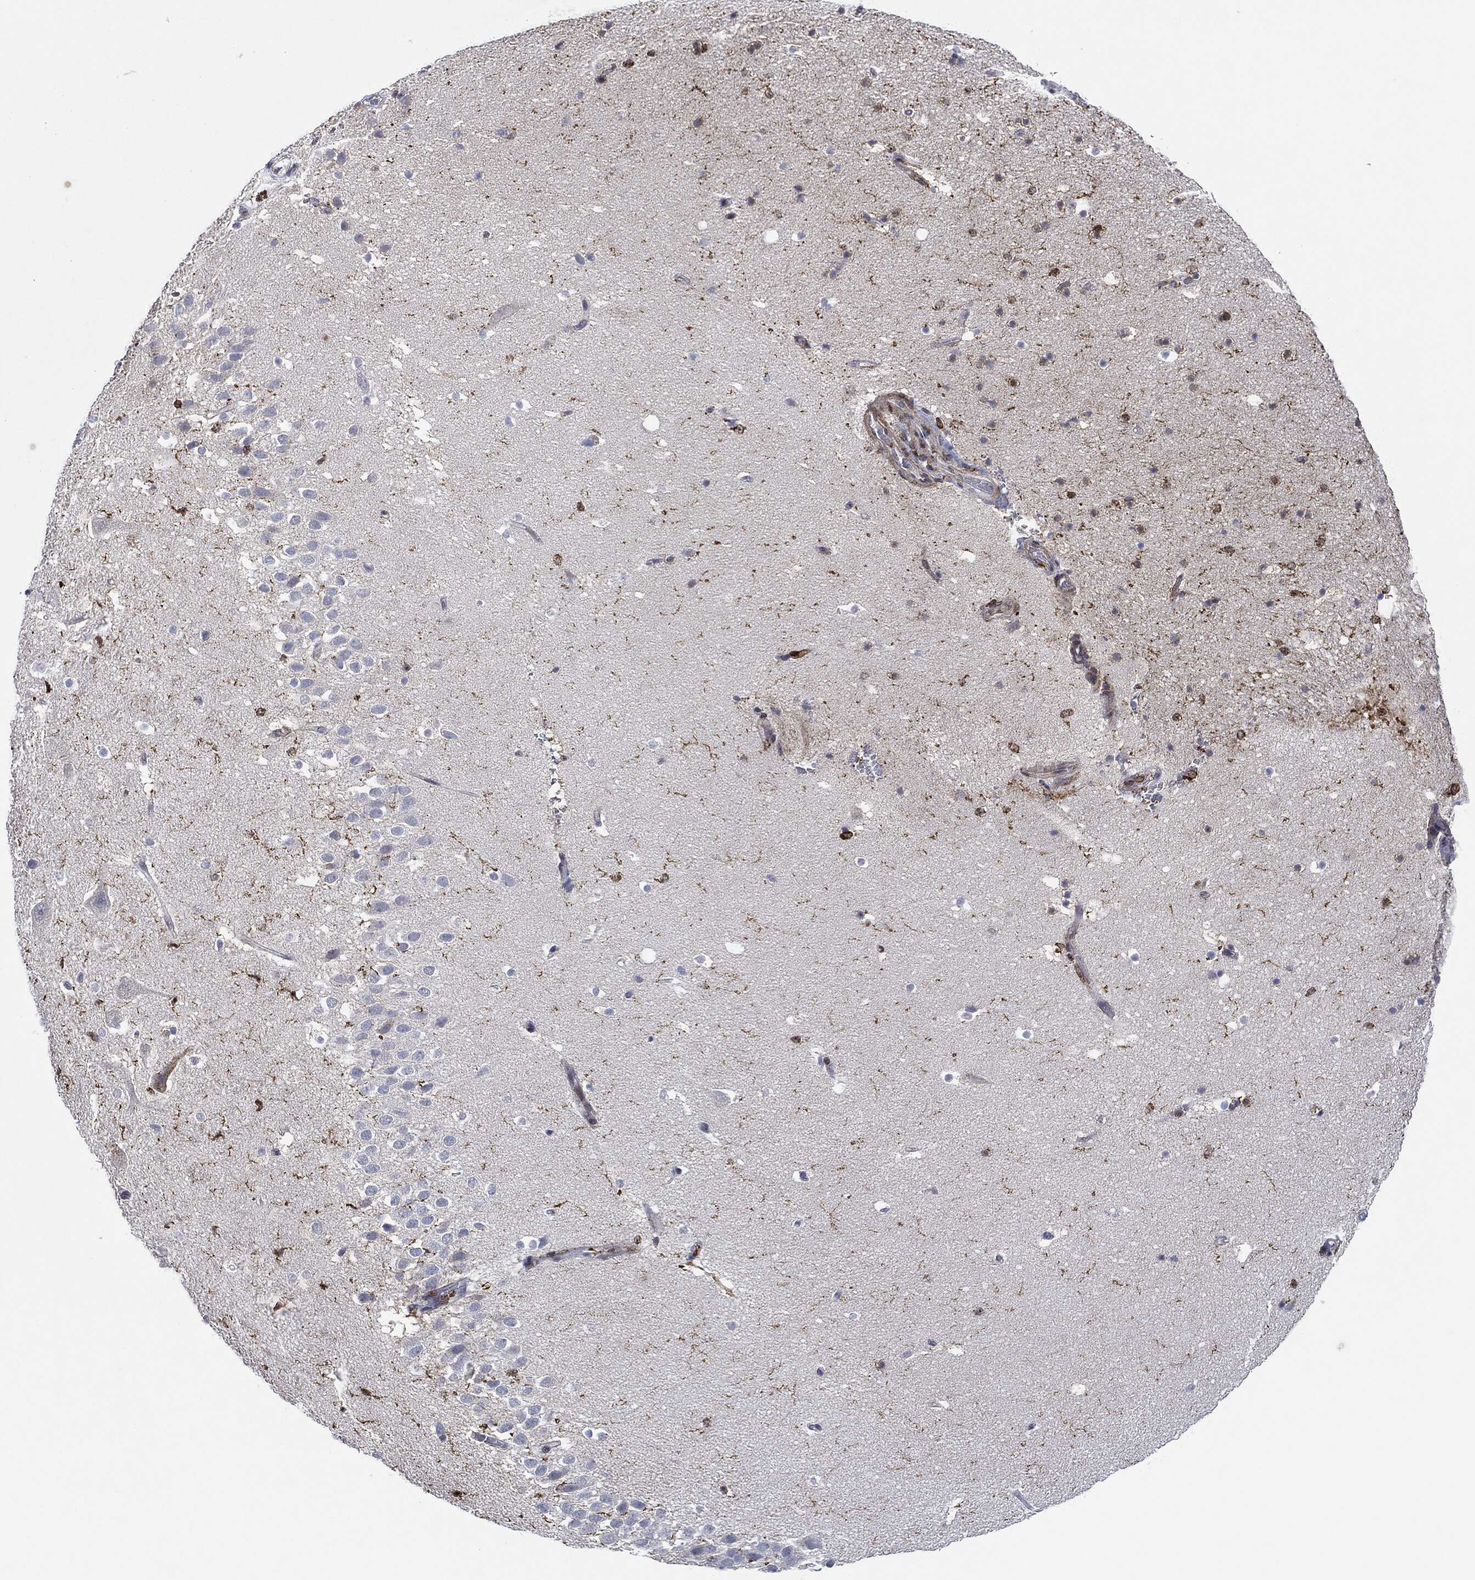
{"staining": {"intensity": "strong", "quantity": "<25%", "location": "cytoplasmic/membranous,nuclear"}, "tissue": "hippocampus", "cell_type": "Glial cells", "image_type": "normal", "snomed": [{"axis": "morphology", "description": "Normal tissue, NOS"}, {"axis": "topography", "description": "Hippocampus"}], "caption": "Immunohistochemical staining of unremarkable human hippocampus demonstrates strong cytoplasmic/membranous,nuclear protein positivity in approximately <25% of glial cells. (IHC, brightfield microscopy, high magnification).", "gene": "NANOS3", "patient": {"sex": "male", "age": 26}}